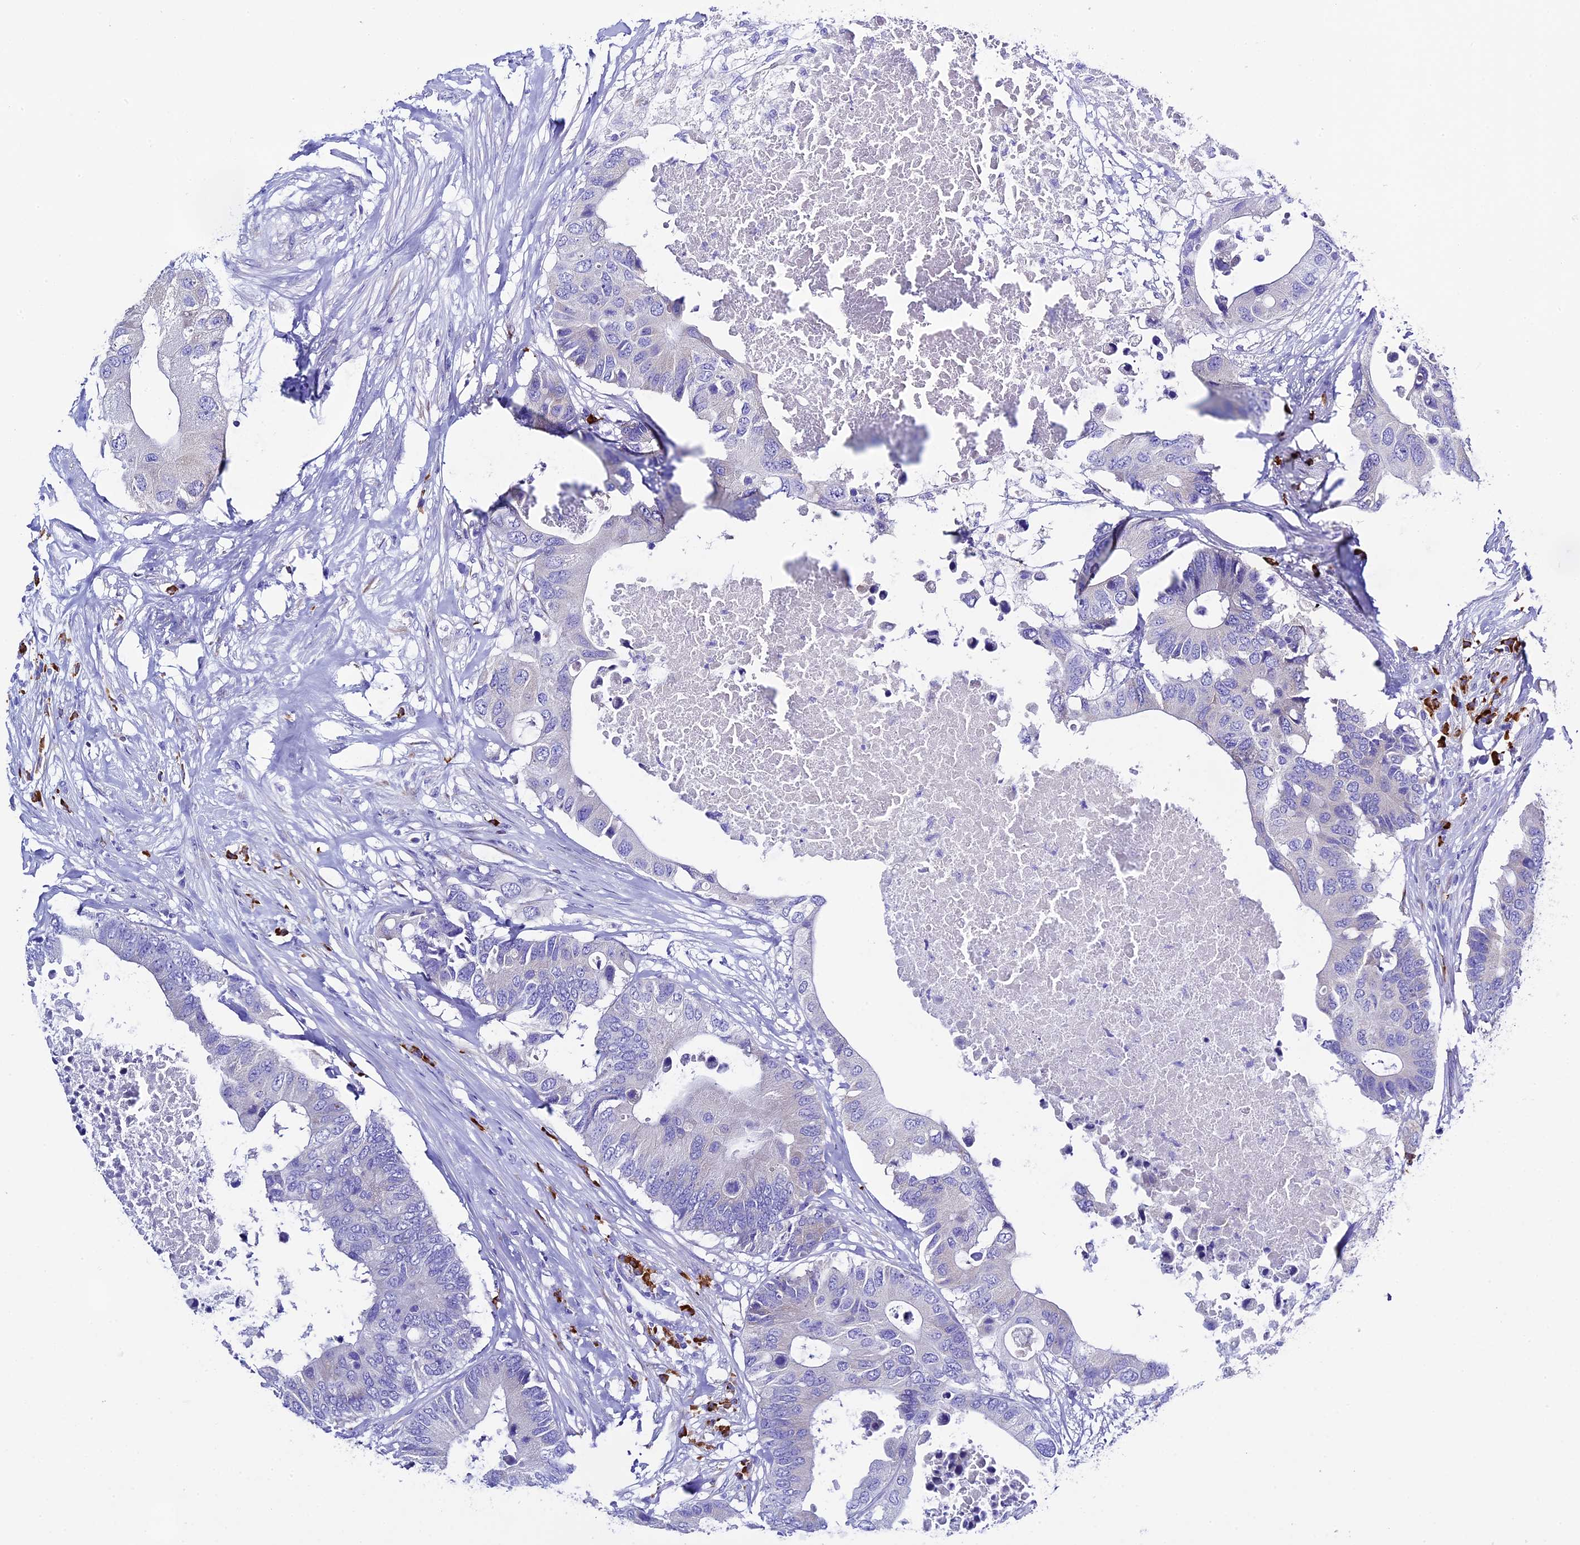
{"staining": {"intensity": "negative", "quantity": "none", "location": "none"}, "tissue": "colorectal cancer", "cell_type": "Tumor cells", "image_type": "cancer", "snomed": [{"axis": "morphology", "description": "Adenocarcinoma, NOS"}, {"axis": "topography", "description": "Colon"}], "caption": "Tumor cells show no significant expression in colorectal adenocarcinoma. (DAB immunohistochemistry, high magnification).", "gene": "FKBP11", "patient": {"sex": "male", "age": 71}}